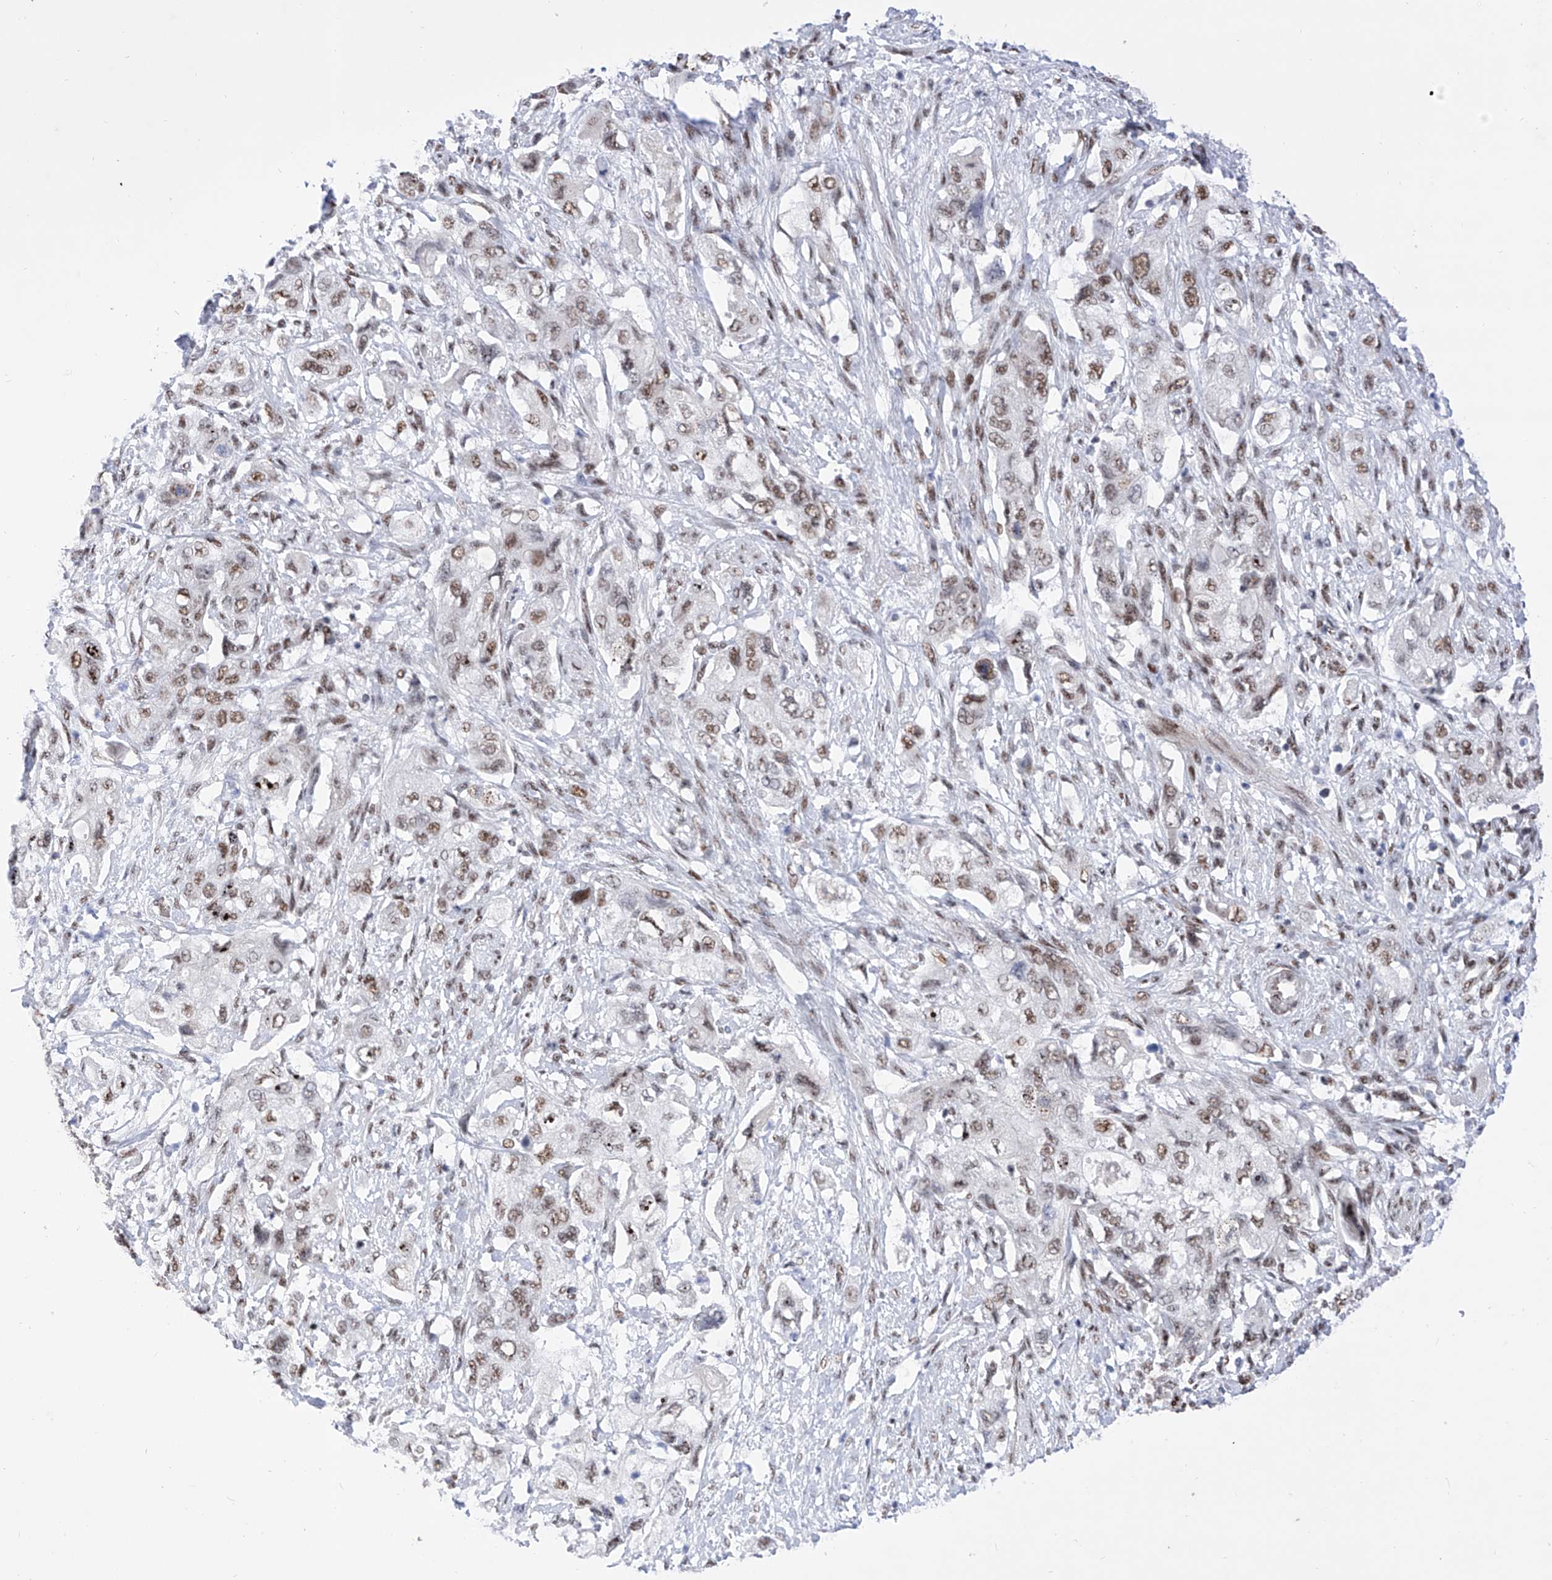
{"staining": {"intensity": "moderate", "quantity": ">75%", "location": "nuclear"}, "tissue": "pancreatic cancer", "cell_type": "Tumor cells", "image_type": "cancer", "snomed": [{"axis": "morphology", "description": "Adenocarcinoma, NOS"}, {"axis": "topography", "description": "Pancreas"}], "caption": "Immunohistochemical staining of human pancreatic cancer exhibits medium levels of moderate nuclear protein positivity in approximately >75% of tumor cells.", "gene": "ATN1", "patient": {"sex": "female", "age": 73}}